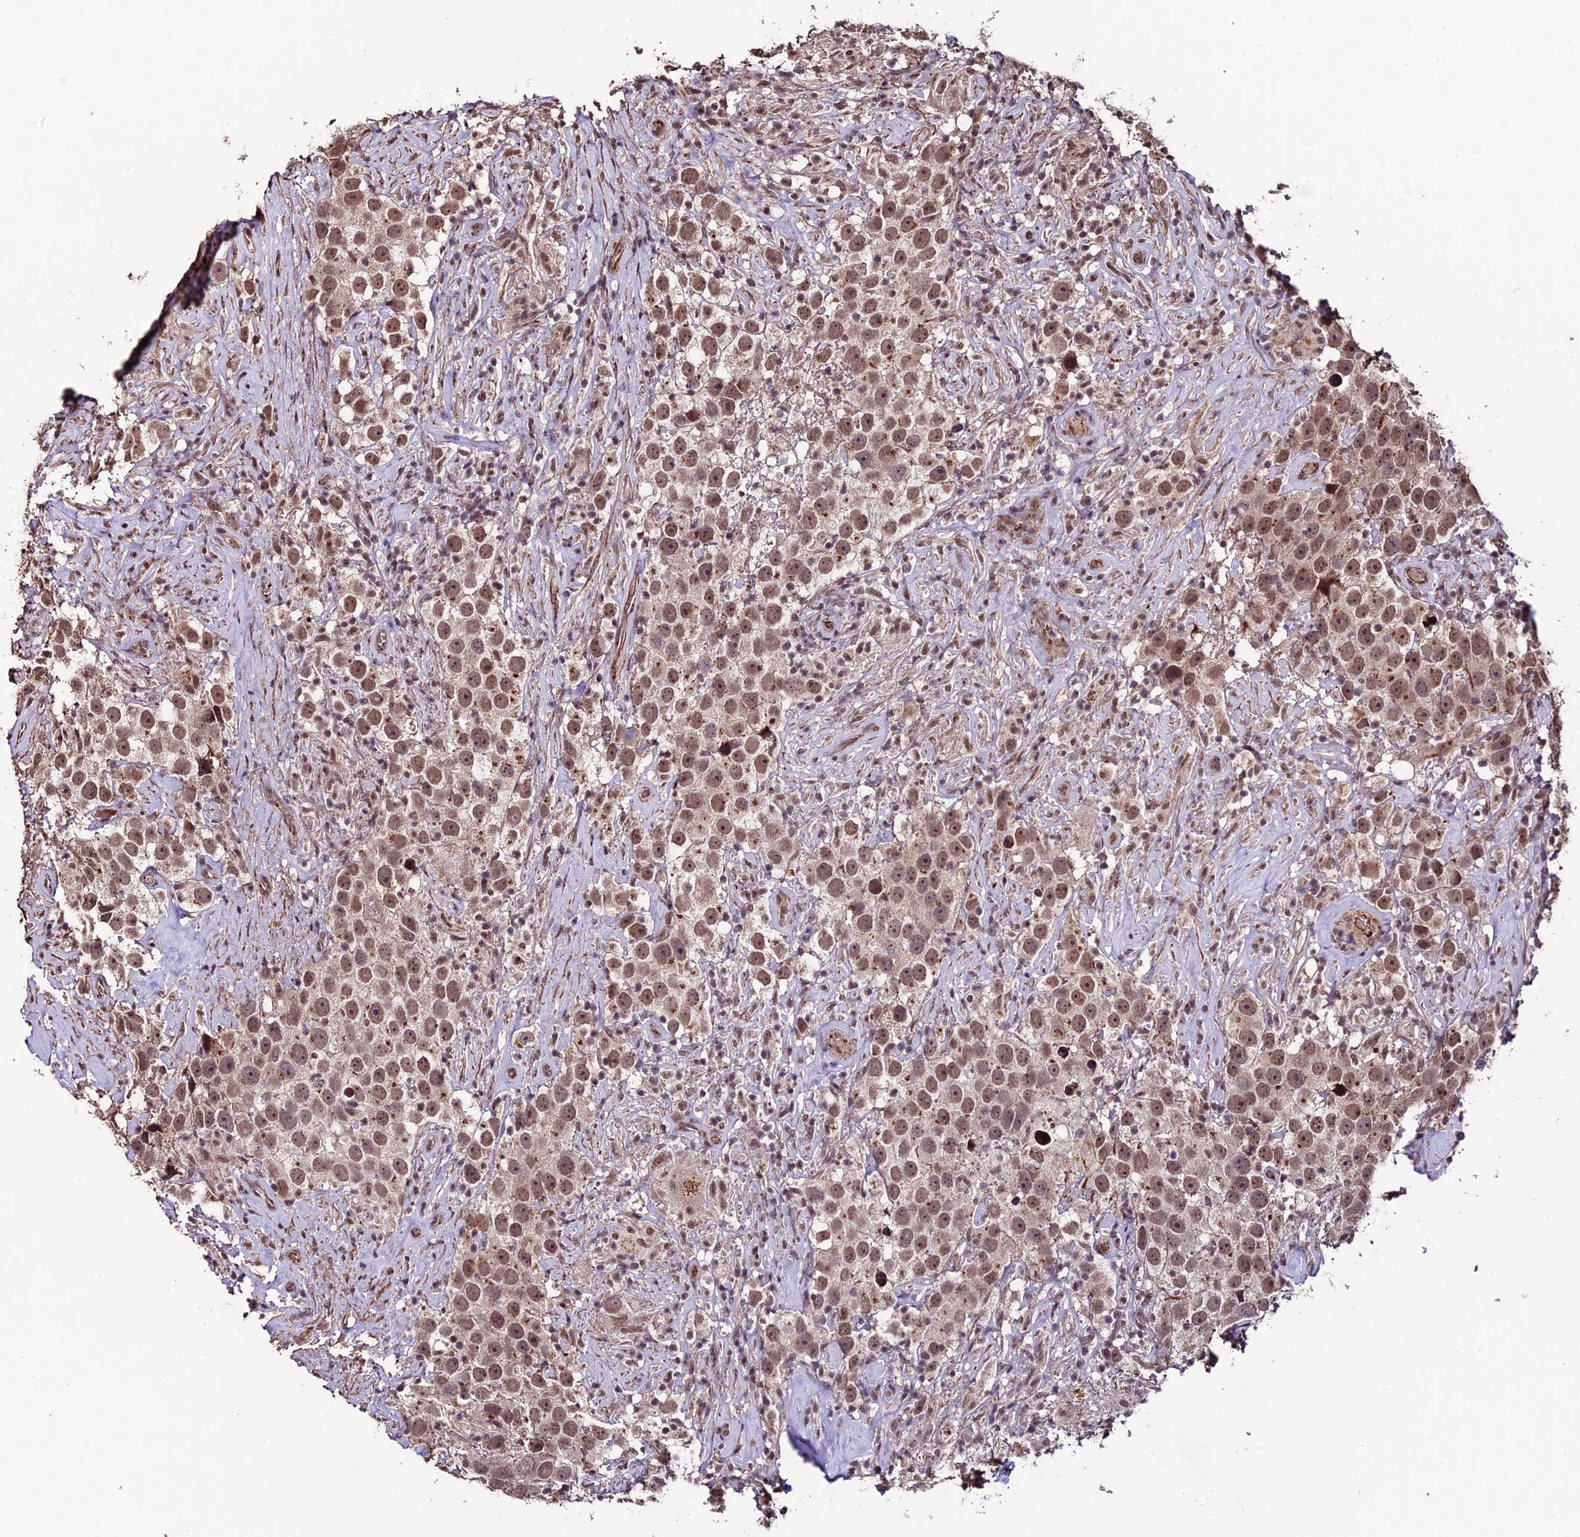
{"staining": {"intensity": "moderate", "quantity": ">75%", "location": "nuclear"}, "tissue": "testis cancer", "cell_type": "Tumor cells", "image_type": "cancer", "snomed": [{"axis": "morphology", "description": "Seminoma, NOS"}, {"axis": "topography", "description": "Testis"}], "caption": "Immunohistochemistry histopathology image of neoplastic tissue: testis cancer (seminoma) stained using immunohistochemistry demonstrates medium levels of moderate protein expression localized specifically in the nuclear of tumor cells, appearing as a nuclear brown color.", "gene": "CABIN1", "patient": {"sex": "male", "age": 49}}